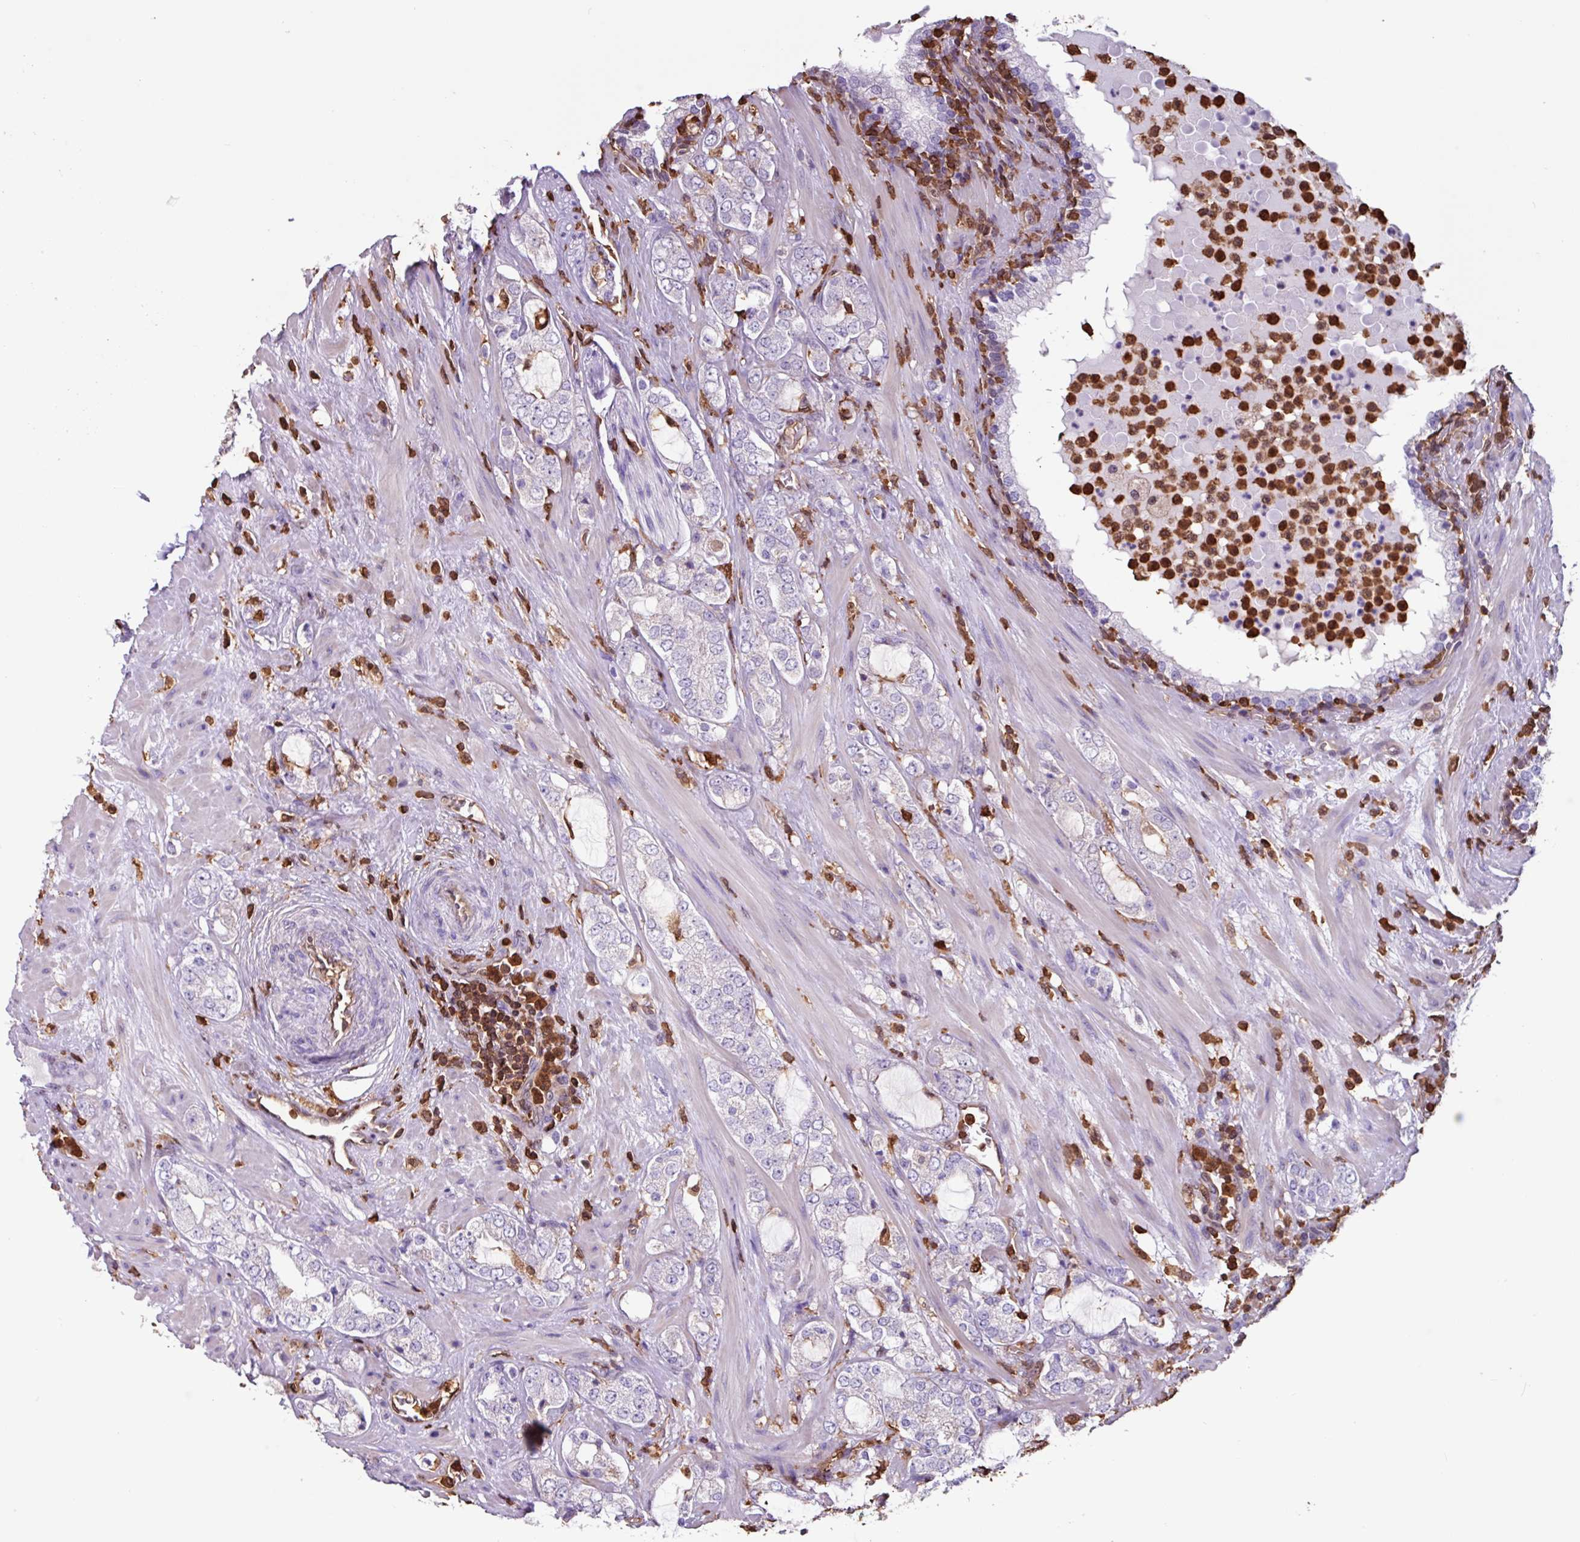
{"staining": {"intensity": "negative", "quantity": "none", "location": "none"}, "tissue": "prostate cancer", "cell_type": "Tumor cells", "image_type": "cancer", "snomed": [{"axis": "morphology", "description": "Adenocarcinoma, High grade"}, {"axis": "topography", "description": "Prostate"}], "caption": "Protein analysis of prostate cancer (adenocarcinoma (high-grade)) exhibits no significant expression in tumor cells.", "gene": "ARHGDIB", "patient": {"sex": "male", "age": 64}}